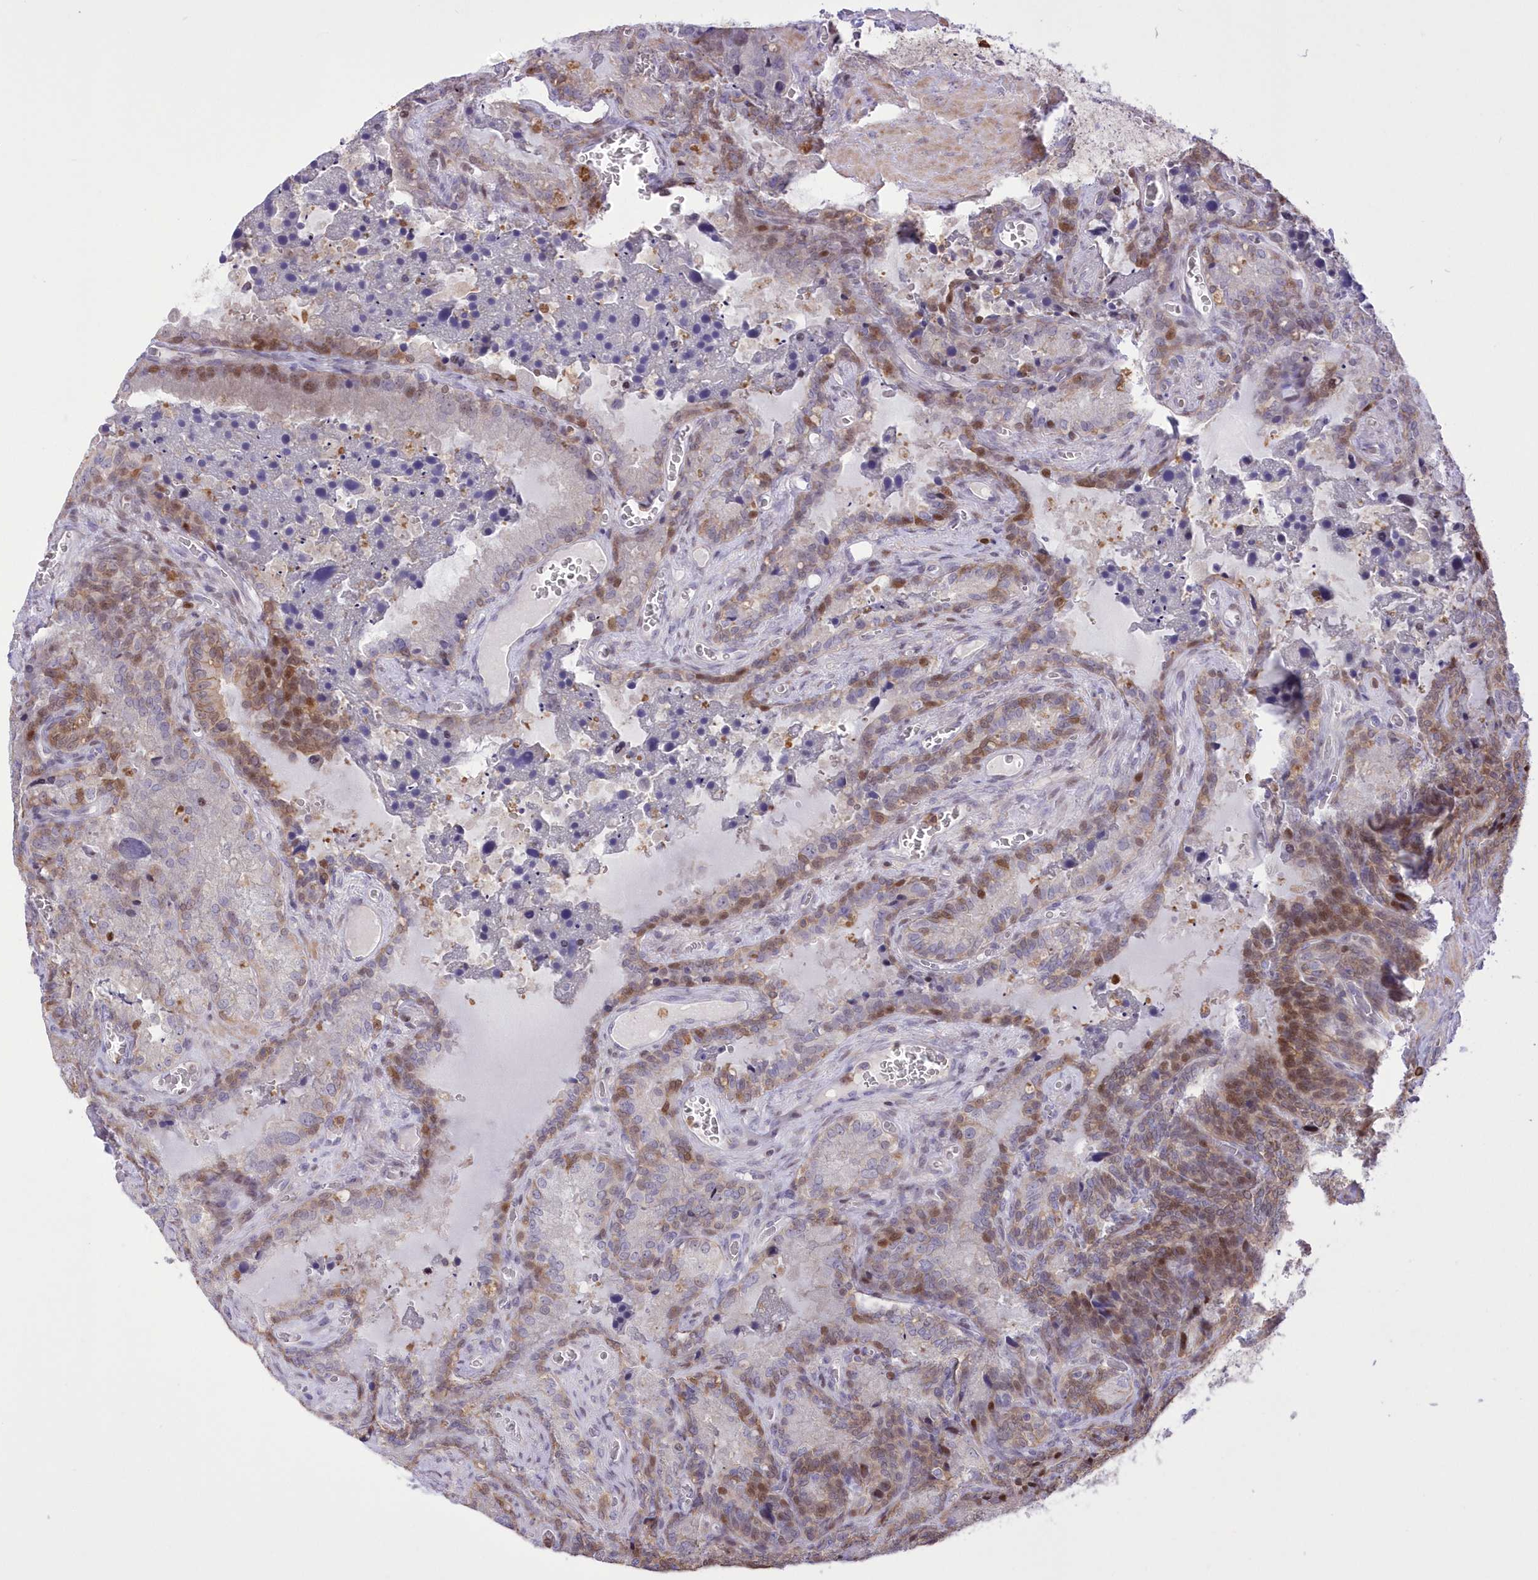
{"staining": {"intensity": "moderate", "quantity": "25%-75%", "location": "cytoplasmic/membranous,nuclear"}, "tissue": "seminal vesicle", "cell_type": "Glandular cells", "image_type": "normal", "snomed": [{"axis": "morphology", "description": "Normal tissue, NOS"}, {"axis": "topography", "description": "Seminal veicle"}], "caption": "This image reveals benign seminal vesicle stained with immunohistochemistry to label a protein in brown. The cytoplasmic/membranous,nuclear of glandular cells show moderate positivity for the protein. Nuclei are counter-stained blue.", "gene": "RNPEPL1", "patient": {"sex": "male", "age": 62}}